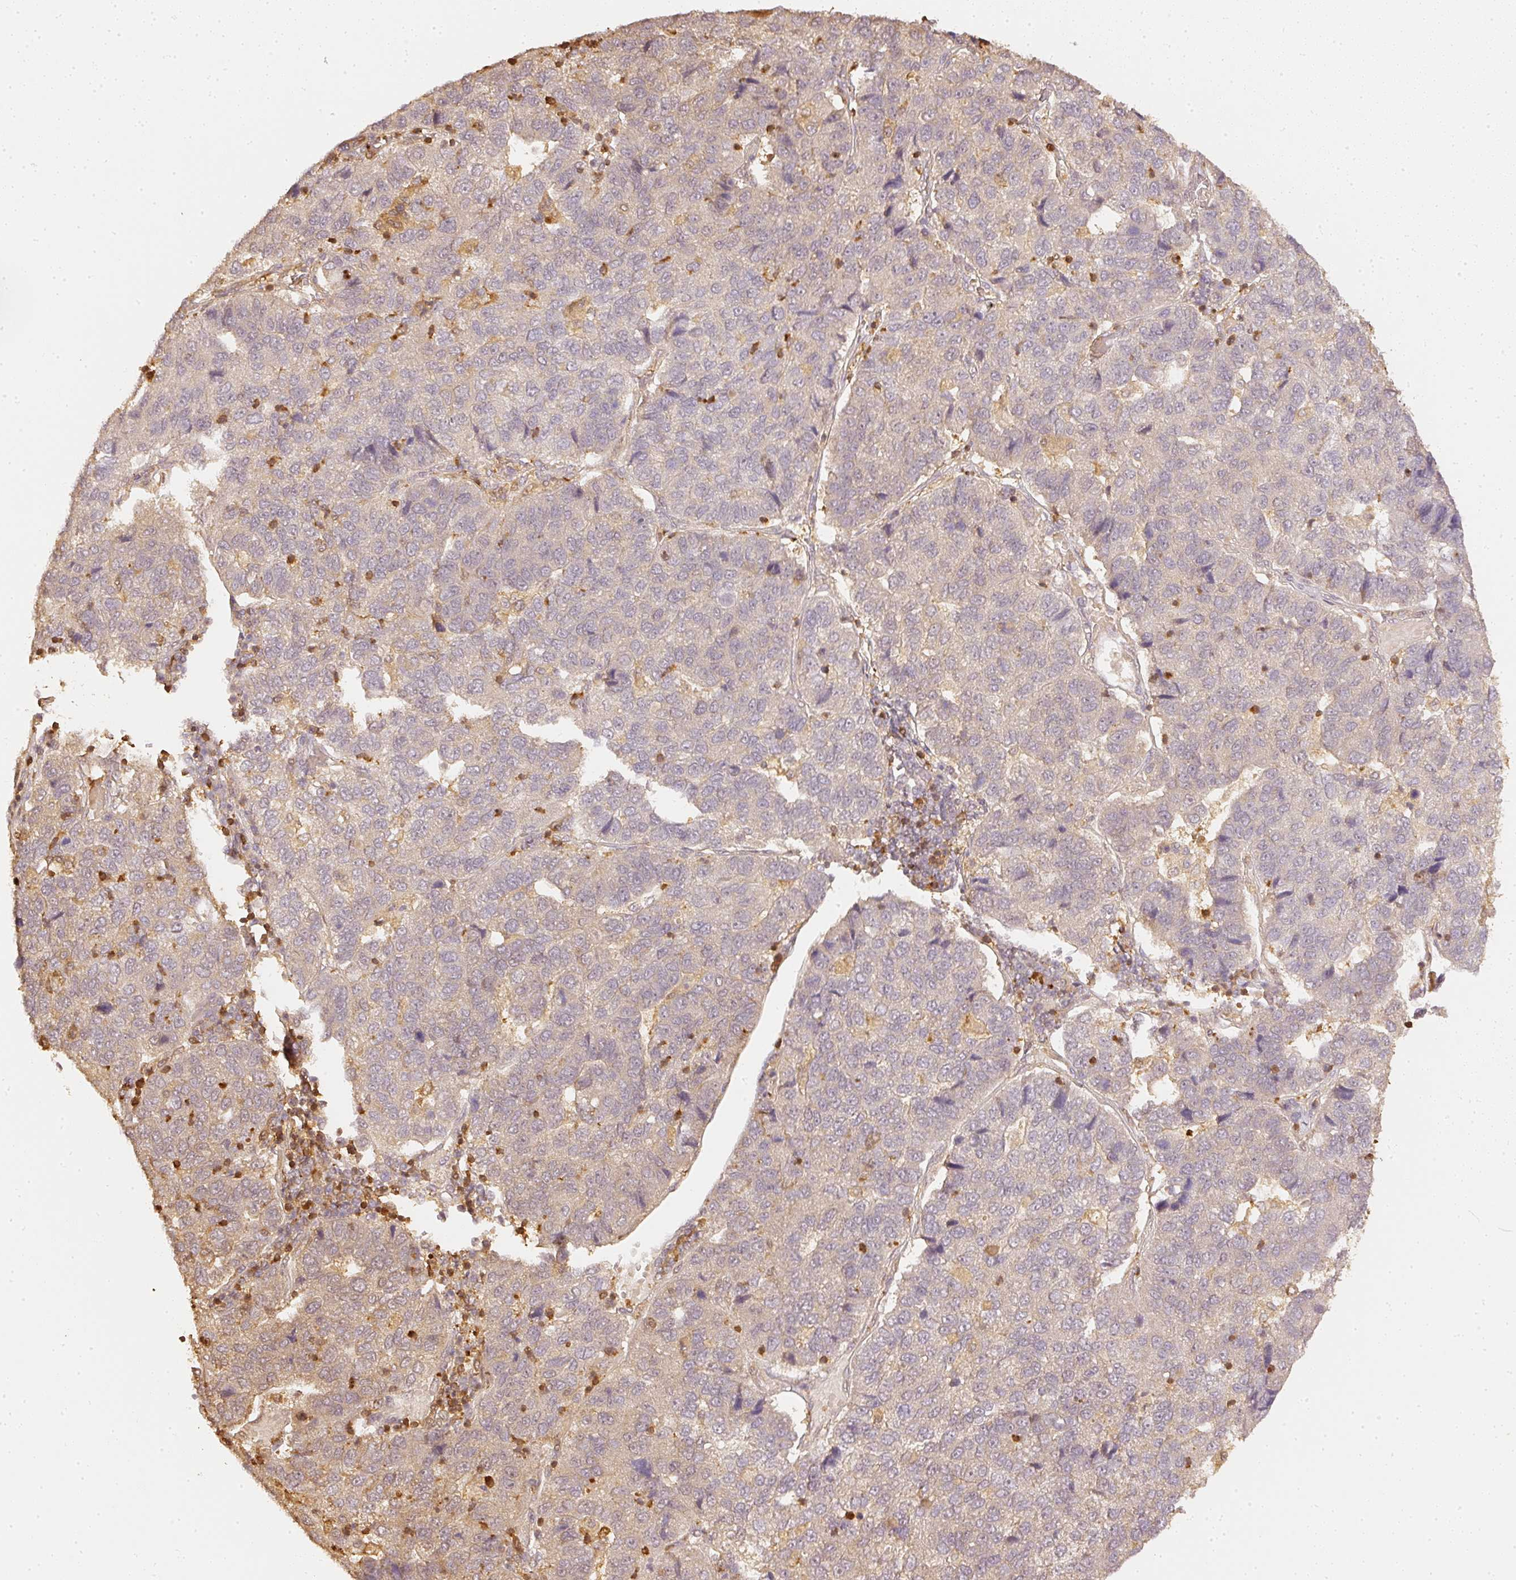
{"staining": {"intensity": "weak", "quantity": "<25%", "location": "cytoplasmic/membranous"}, "tissue": "pancreatic cancer", "cell_type": "Tumor cells", "image_type": "cancer", "snomed": [{"axis": "morphology", "description": "Adenocarcinoma, NOS"}, {"axis": "topography", "description": "Pancreas"}], "caption": "High magnification brightfield microscopy of pancreatic adenocarcinoma stained with DAB (brown) and counterstained with hematoxylin (blue): tumor cells show no significant positivity.", "gene": "PFN1", "patient": {"sex": "female", "age": 61}}